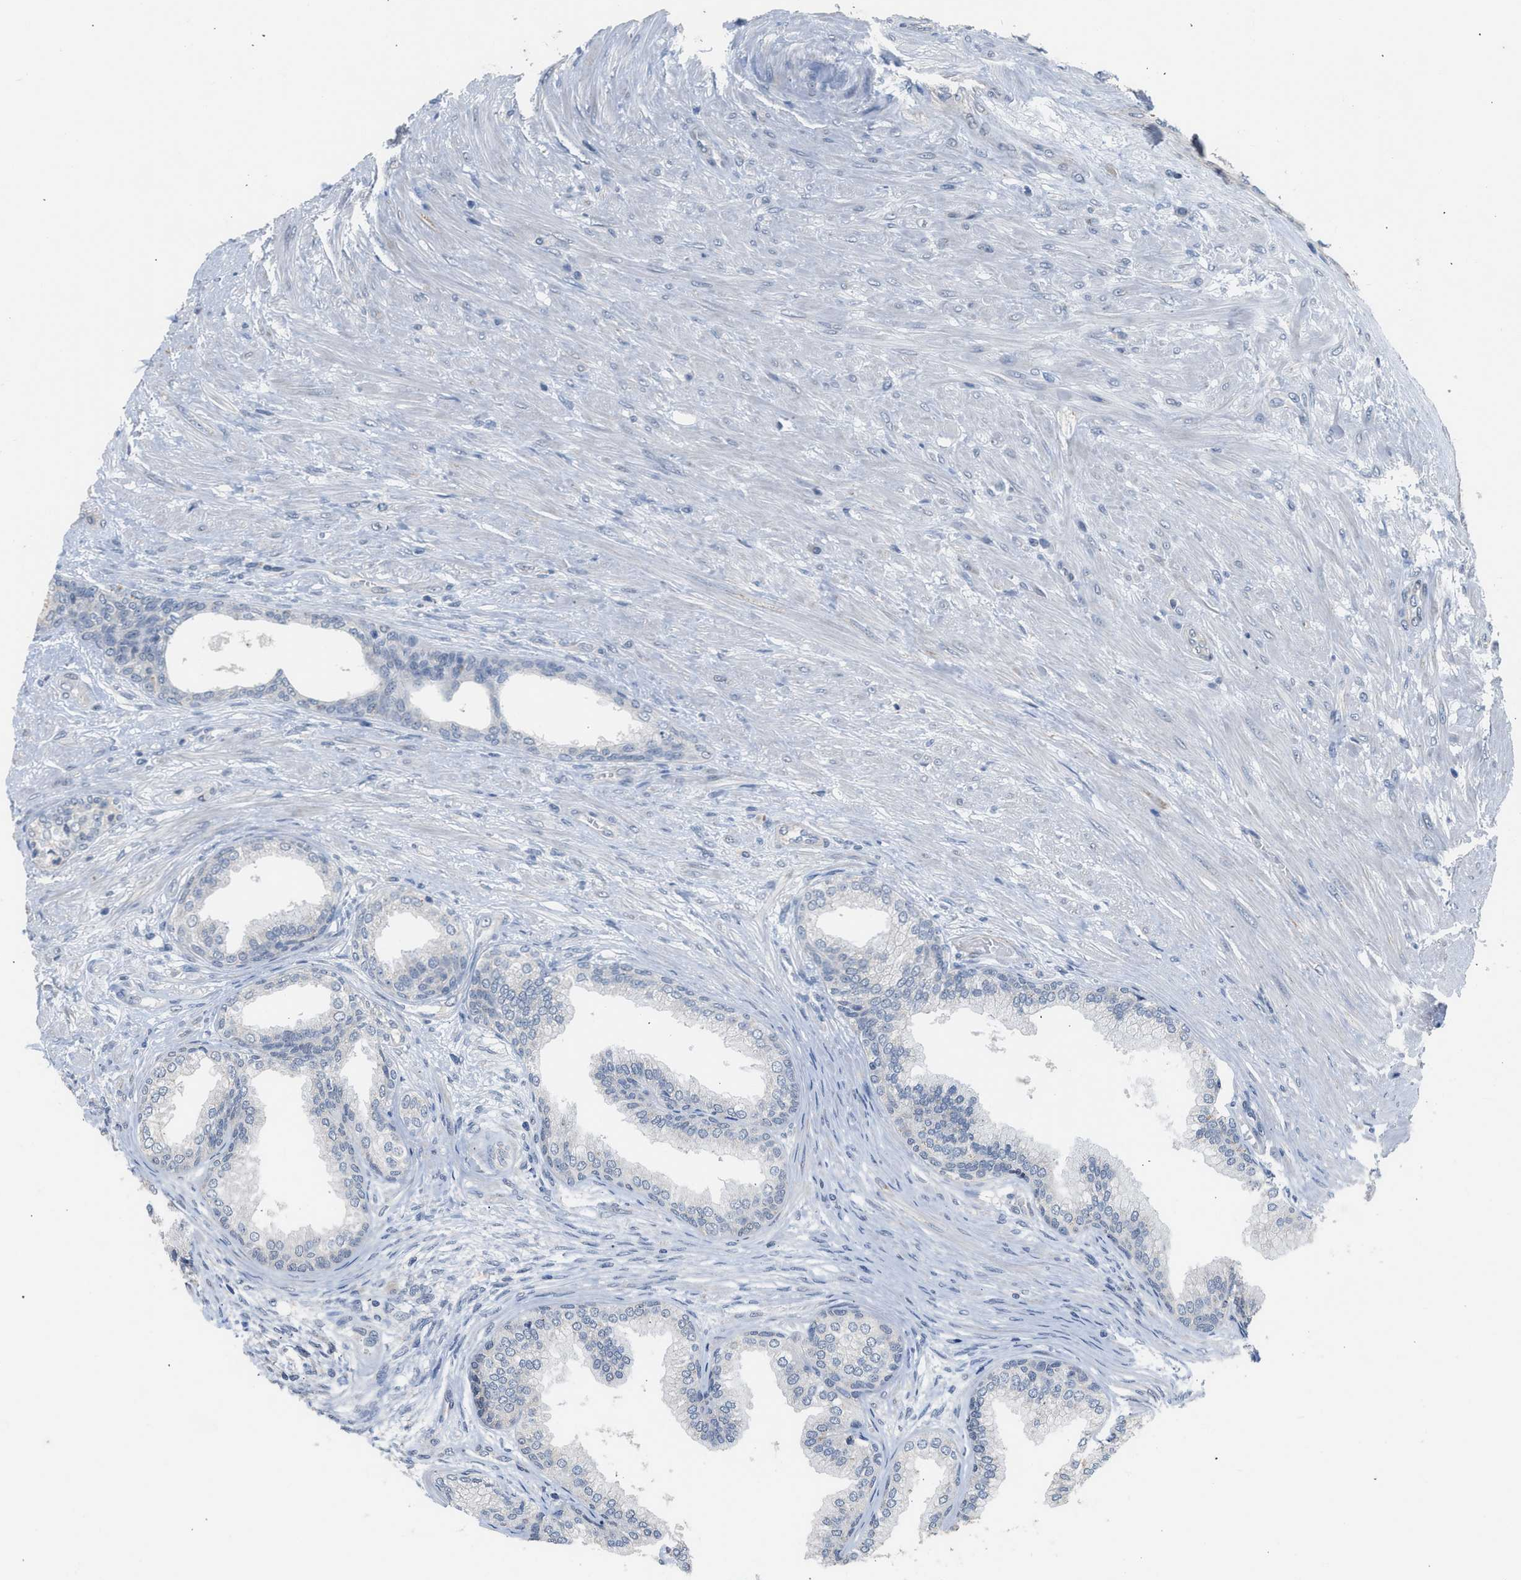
{"staining": {"intensity": "negative", "quantity": "none", "location": "none"}, "tissue": "prostate", "cell_type": "Glandular cells", "image_type": "normal", "snomed": [{"axis": "morphology", "description": "Normal tissue, NOS"}, {"axis": "topography", "description": "Prostate"}], "caption": "High power microscopy image of an immunohistochemistry (IHC) micrograph of normal prostate, revealing no significant positivity in glandular cells. (IHC, brightfield microscopy, high magnification).", "gene": "CSF3R", "patient": {"sex": "male", "age": 76}}